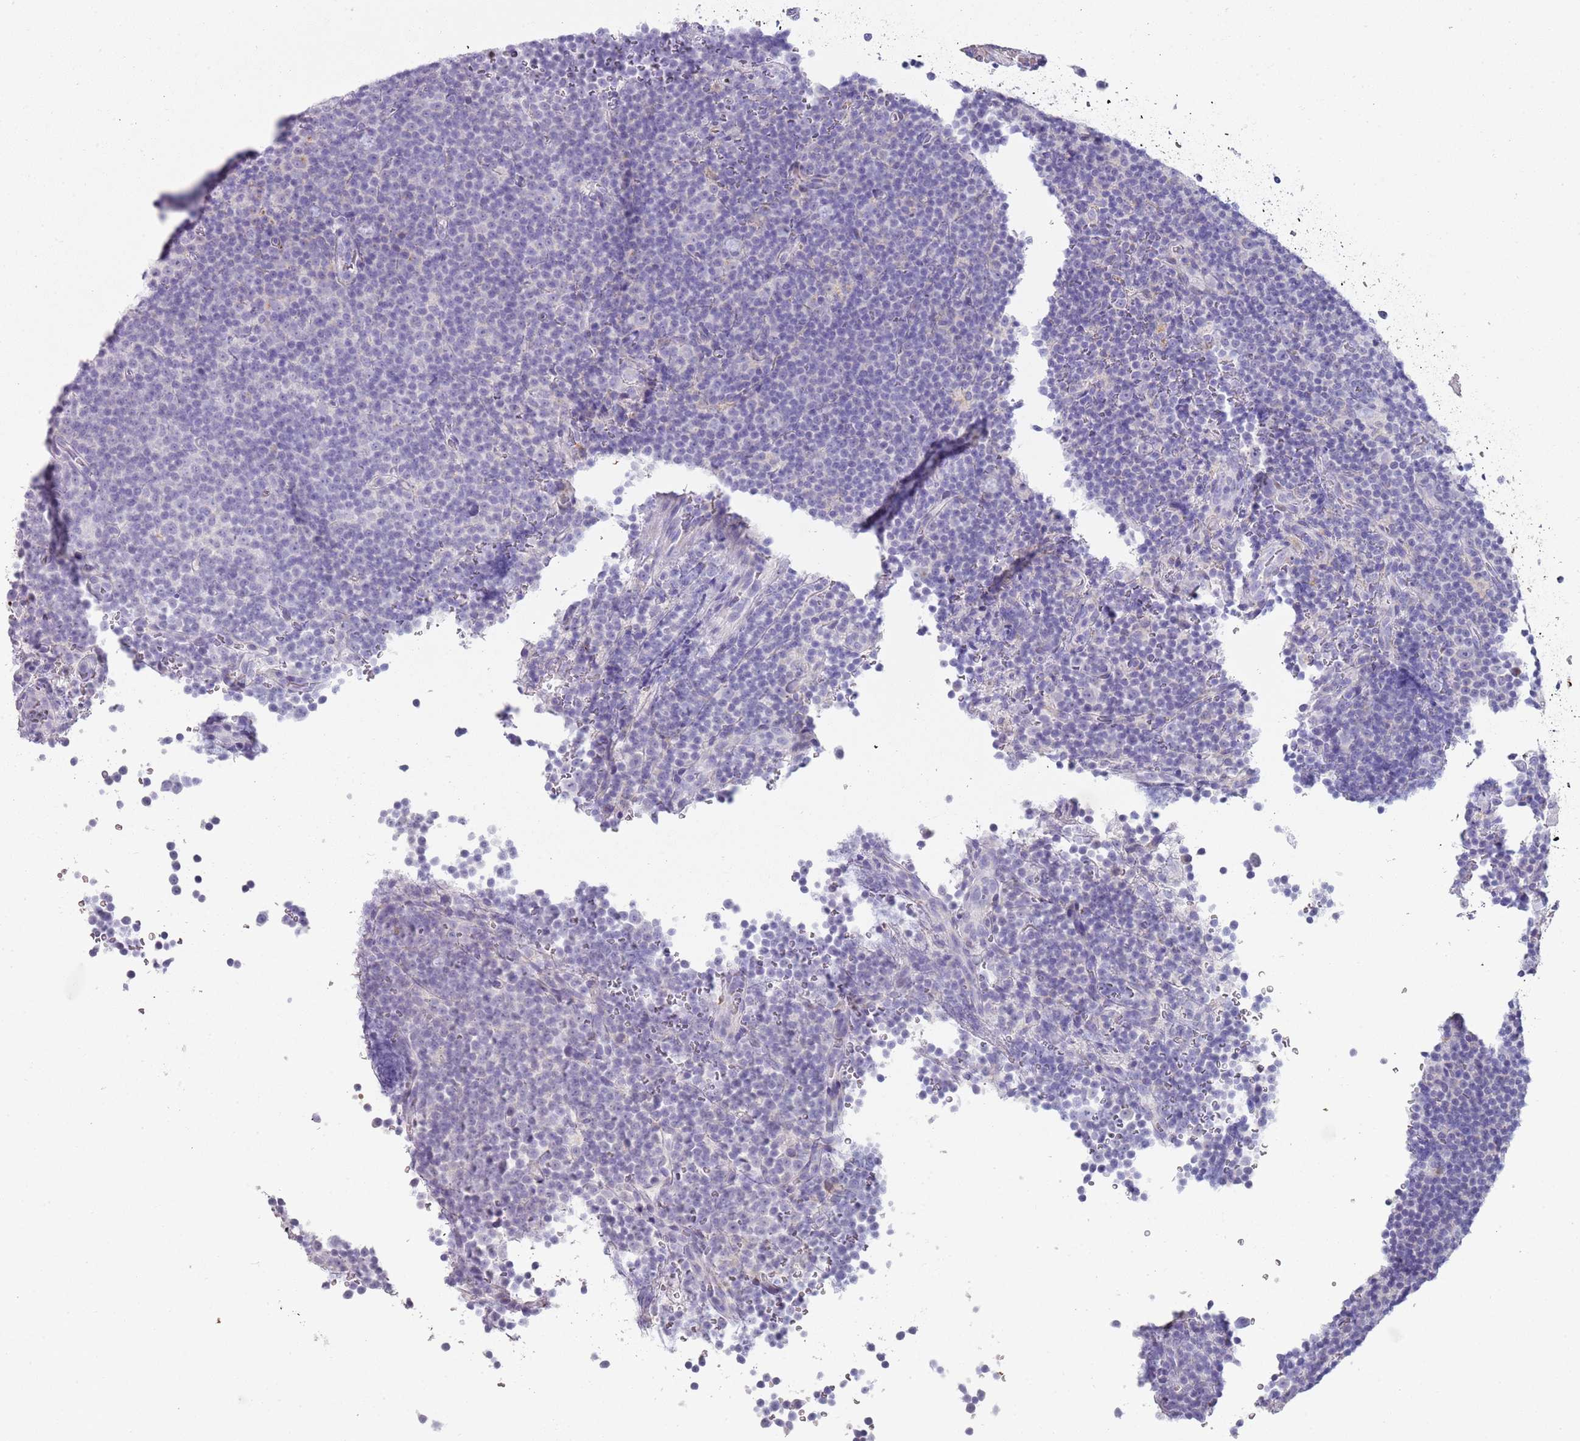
{"staining": {"intensity": "negative", "quantity": "none", "location": "none"}, "tissue": "lymphoma", "cell_type": "Tumor cells", "image_type": "cancer", "snomed": [{"axis": "morphology", "description": "Malignant lymphoma, non-Hodgkin's type, Low grade"}, {"axis": "topography", "description": "Lymph node"}], "caption": "This is an immunohistochemistry histopathology image of low-grade malignant lymphoma, non-Hodgkin's type. There is no positivity in tumor cells.", "gene": "NBPF20", "patient": {"sex": "female", "age": 67}}